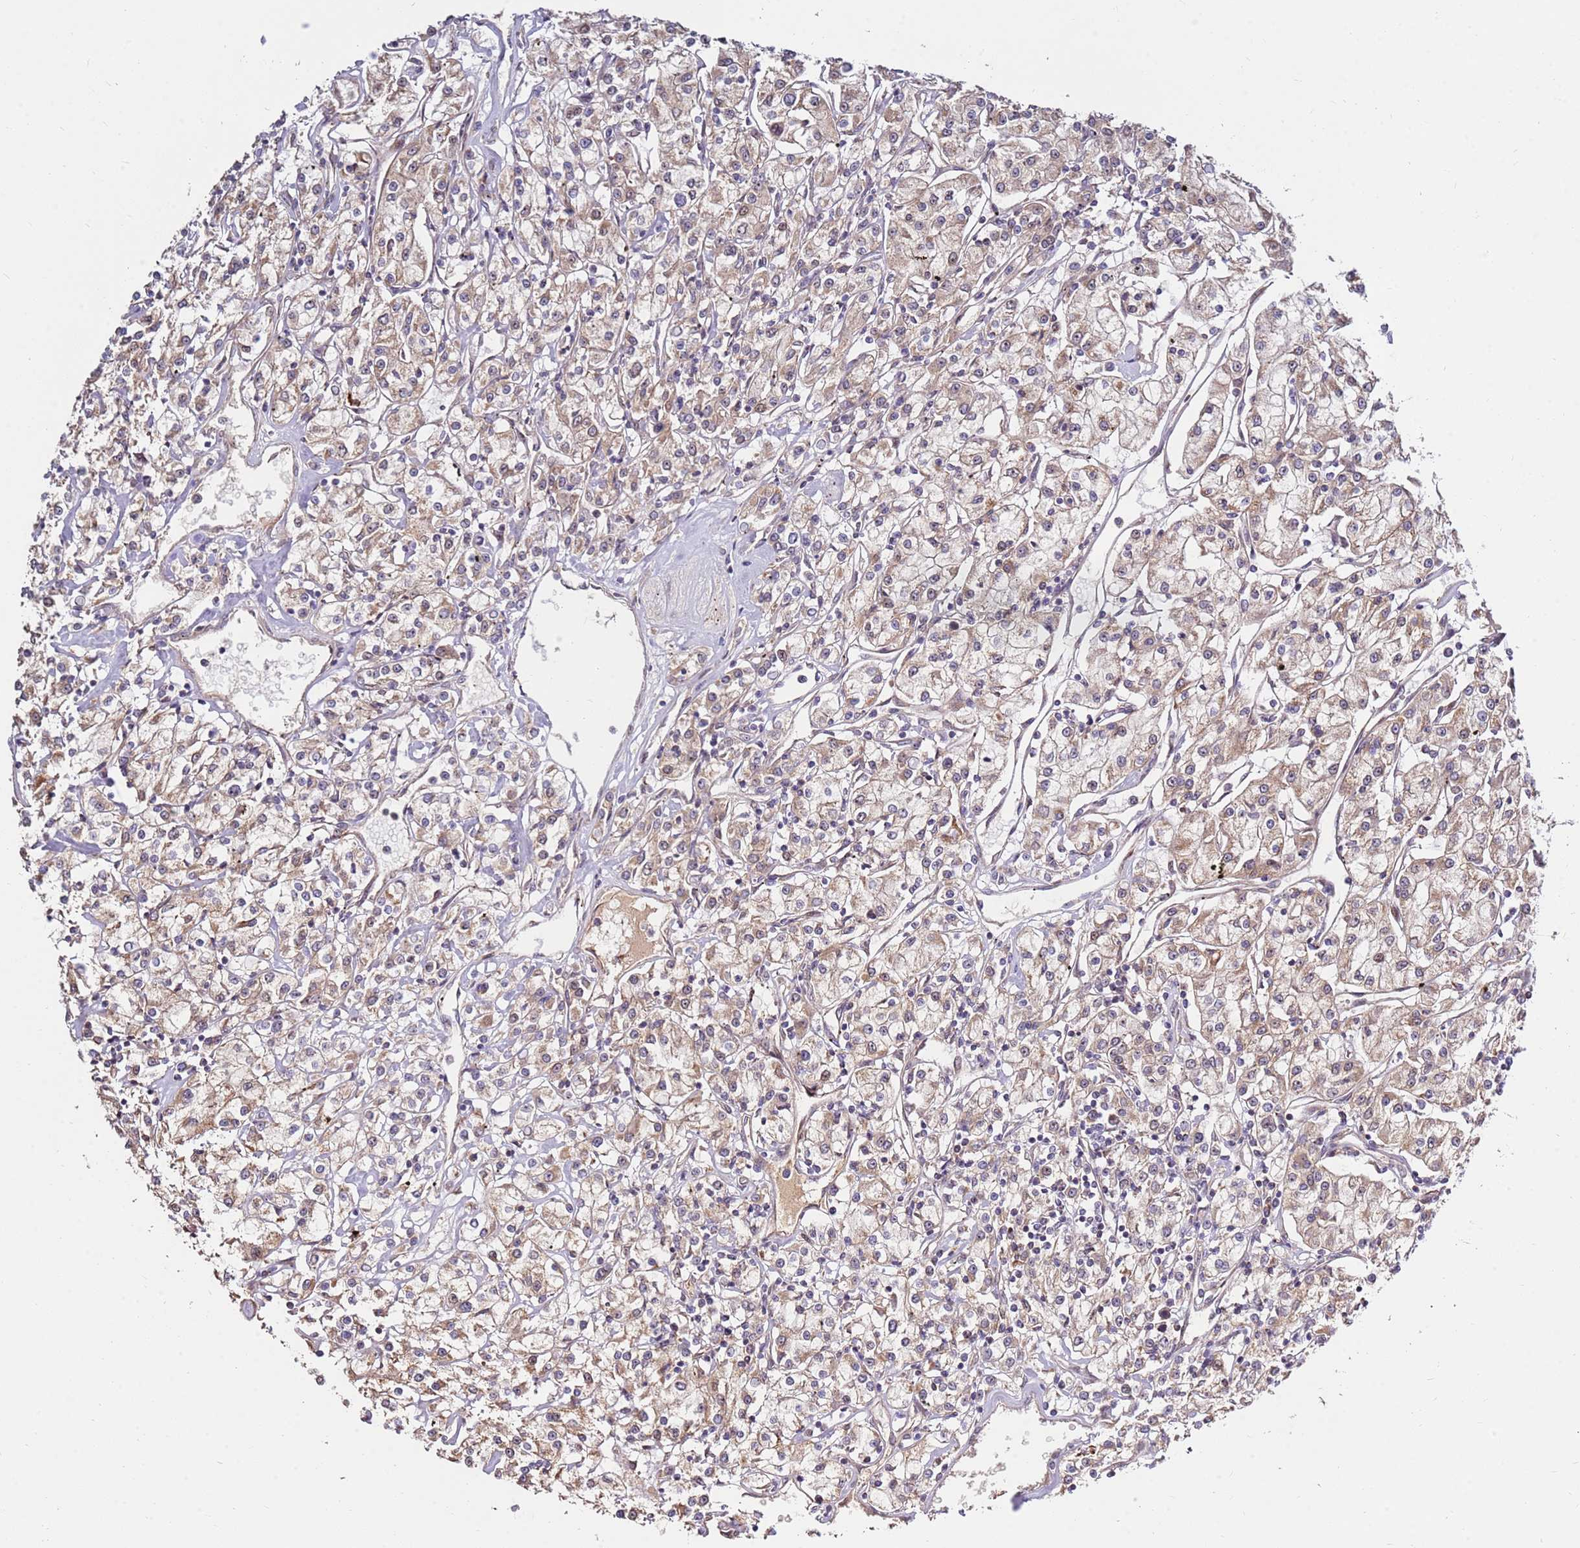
{"staining": {"intensity": "moderate", "quantity": ">75%", "location": "cytoplasmic/membranous"}, "tissue": "renal cancer", "cell_type": "Tumor cells", "image_type": "cancer", "snomed": [{"axis": "morphology", "description": "Adenocarcinoma, NOS"}, {"axis": "topography", "description": "Kidney"}], "caption": "Immunohistochemistry (IHC) (DAB (3,3'-diaminobenzidine)) staining of renal cancer exhibits moderate cytoplasmic/membranous protein staining in about >75% of tumor cells. (DAB IHC, brown staining for protein, blue staining for nuclei).", "gene": "KIF25", "patient": {"sex": "female", "age": 59}}